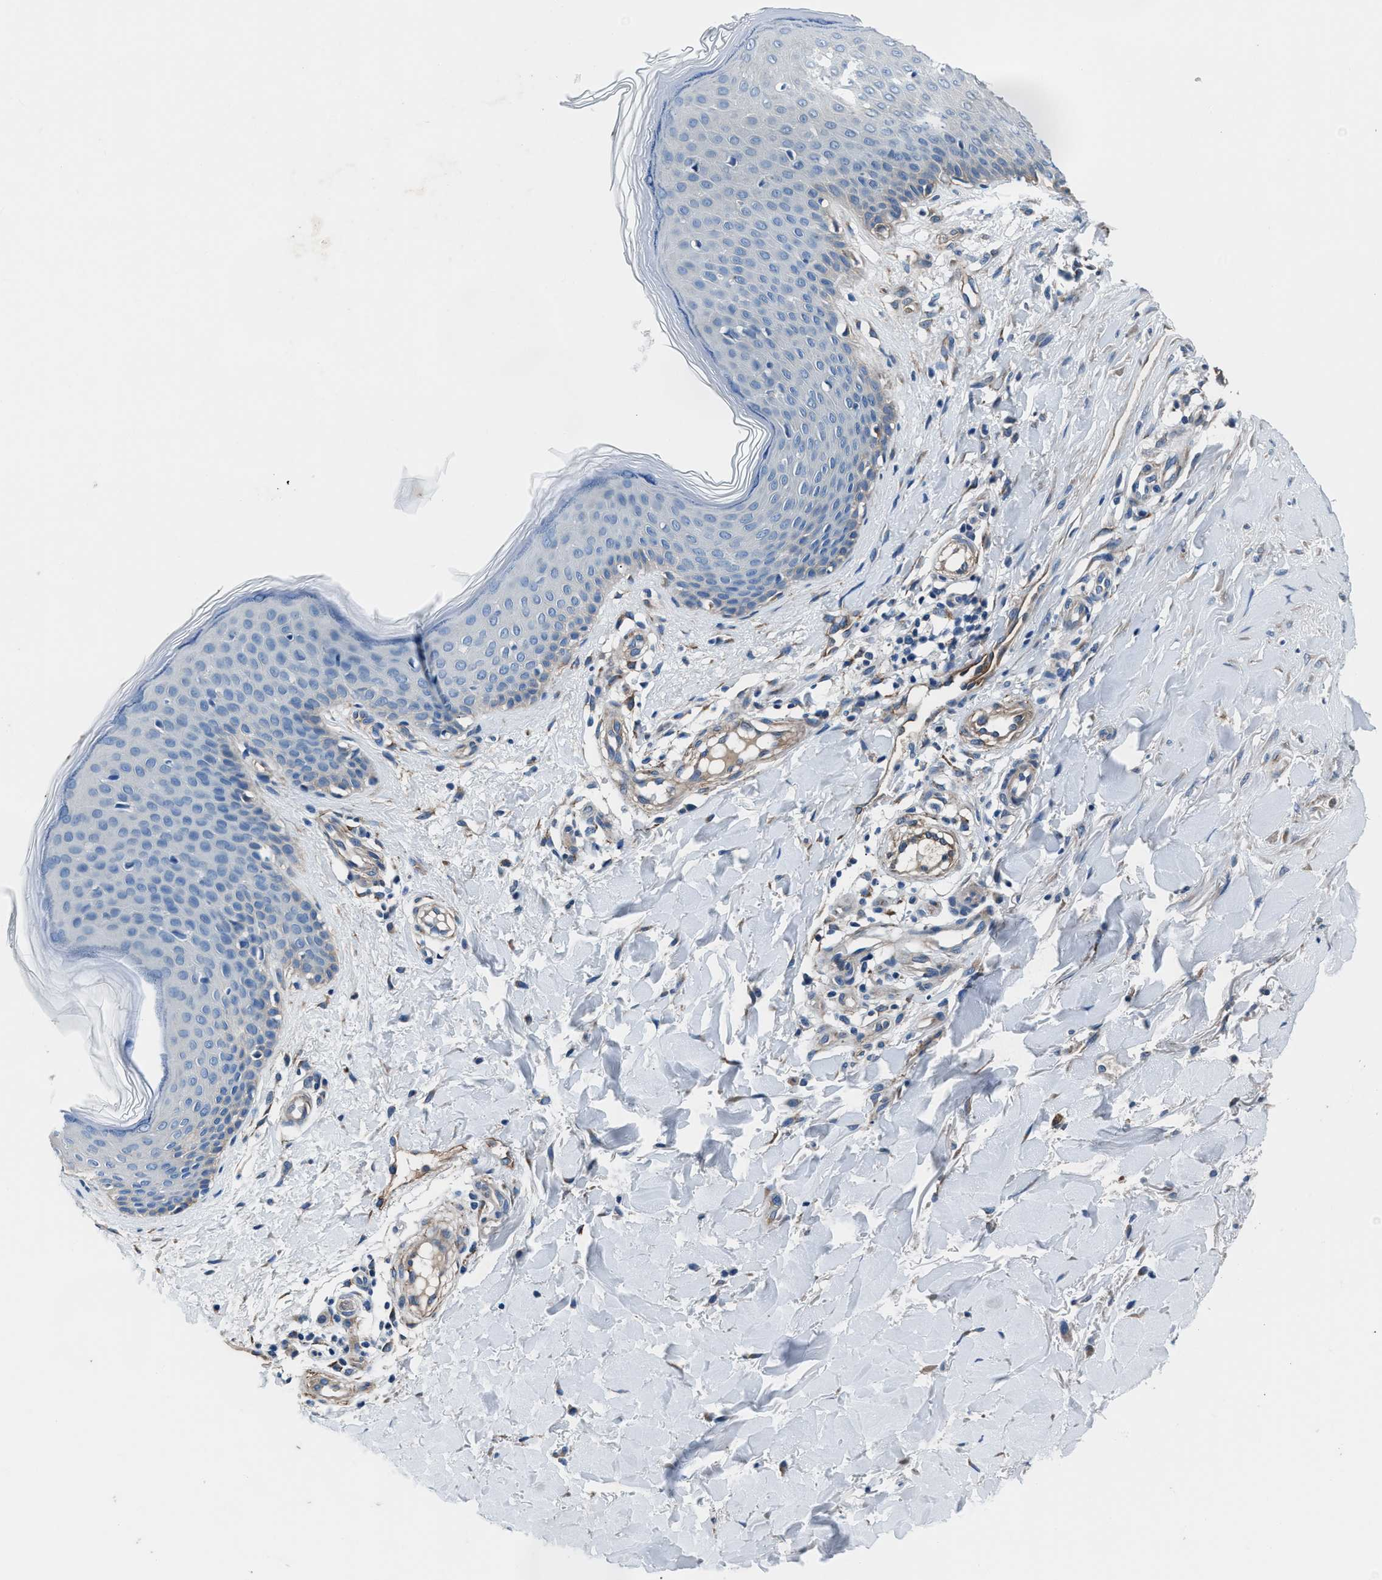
{"staining": {"intensity": "moderate", "quantity": "25%-75%", "location": "cytoplasmic/membranous"}, "tissue": "skin", "cell_type": "Fibroblasts", "image_type": "normal", "snomed": [{"axis": "morphology", "description": "Normal tissue, NOS"}, {"axis": "topography", "description": "Skin"}], "caption": "A high-resolution histopathology image shows immunohistochemistry (IHC) staining of normal skin, which demonstrates moderate cytoplasmic/membranous staining in approximately 25%-75% of fibroblasts.", "gene": "PRTFDC1", "patient": {"sex": "male", "age": 41}}